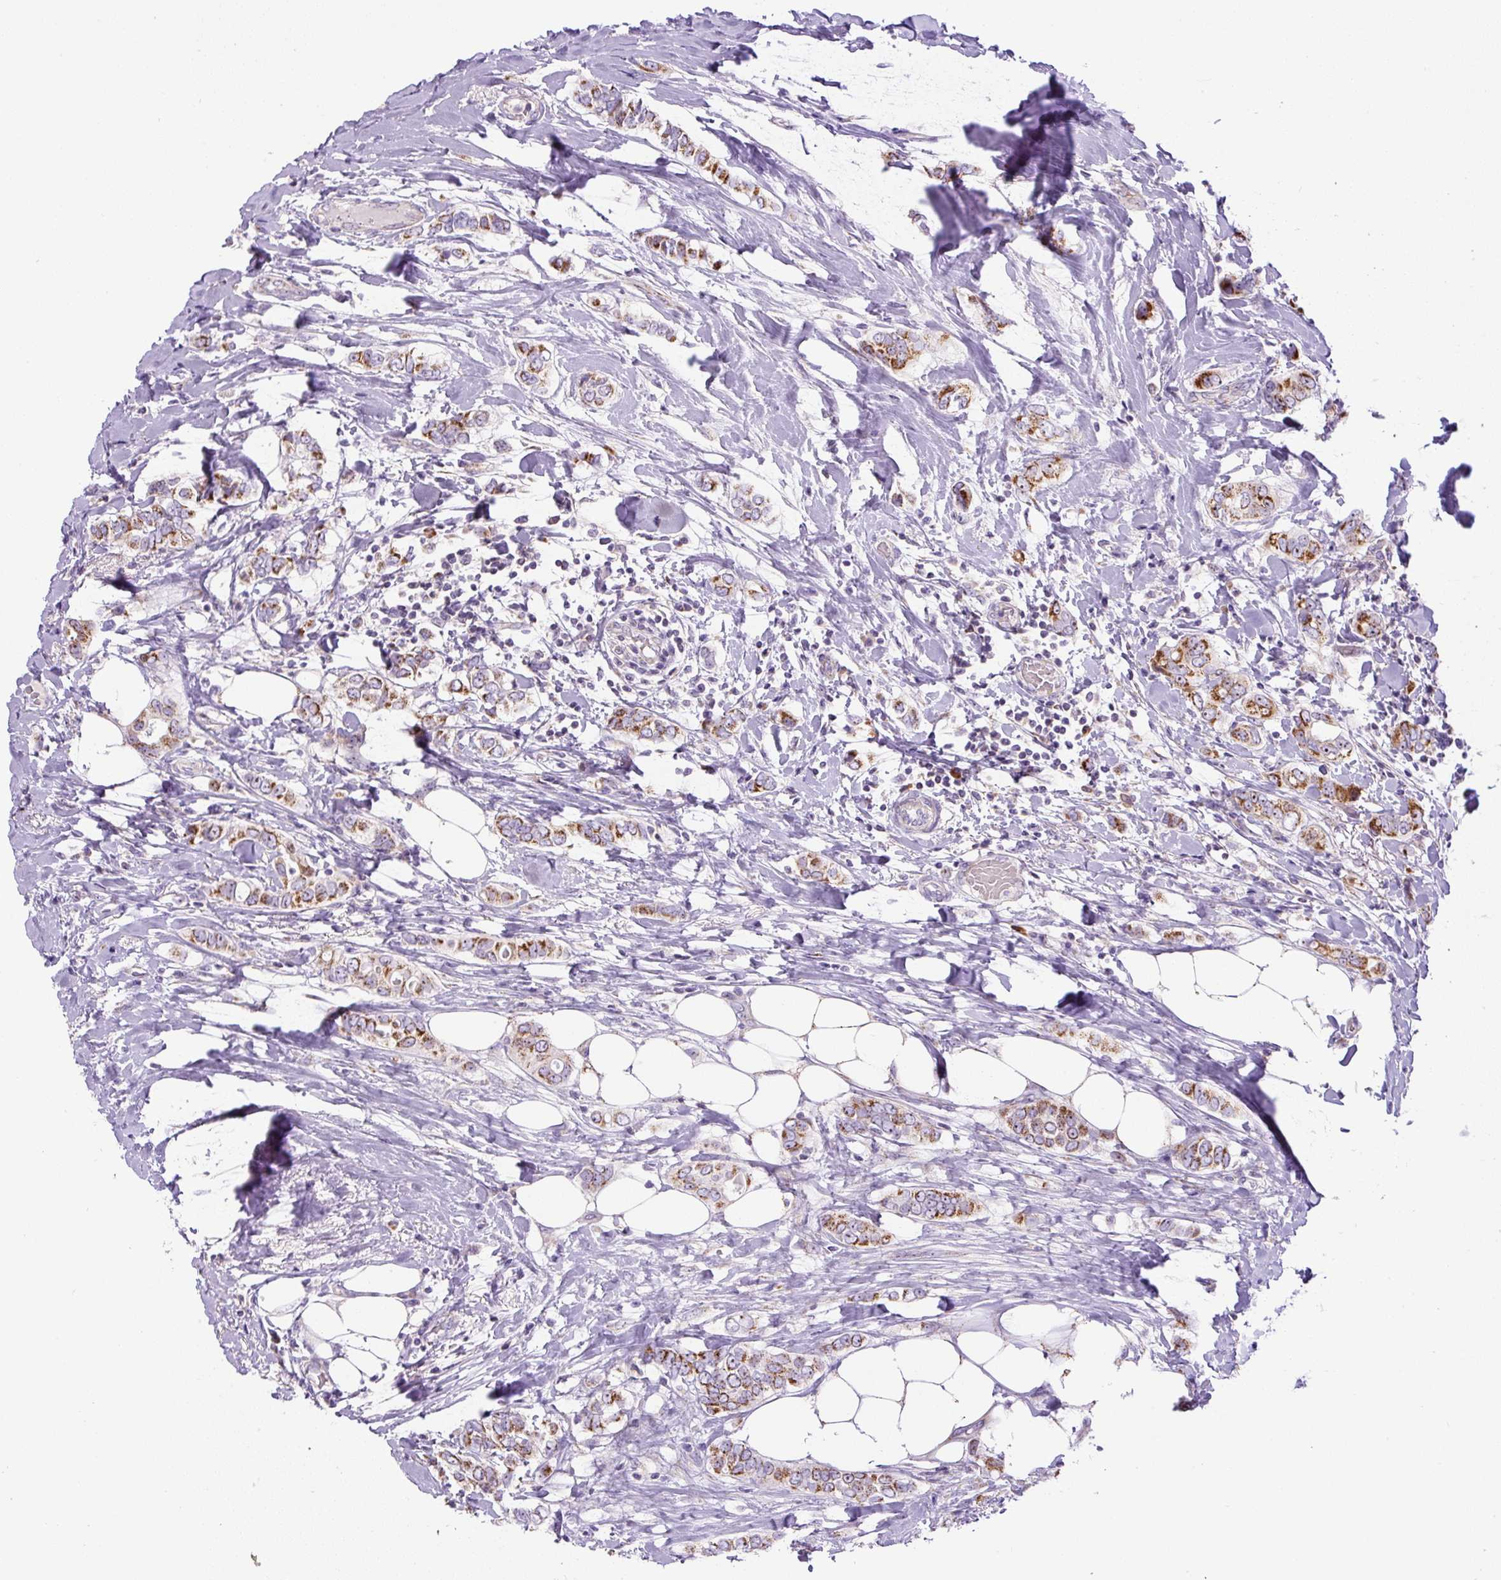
{"staining": {"intensity": "moderate", "quantity": ">75%", "location": "cytoplasmic/membranous"}, "tissue": "breast cancer", "cell_type": "Tumor cells", "image_type": "cancer", "snomed": [{"axis": "morphology", "description": "Lobular carcinoma"}, {"axis": "topography", "description": "Breast"}], "caption": "Immunohistochemical staining of human breast lobular carcinoma displays medium levels of moderate cytoplasmic/membranous expression in about >75% of tumor cells.", "gene": "ZNF596", "patient": {"sex": "female", "age": 51}}